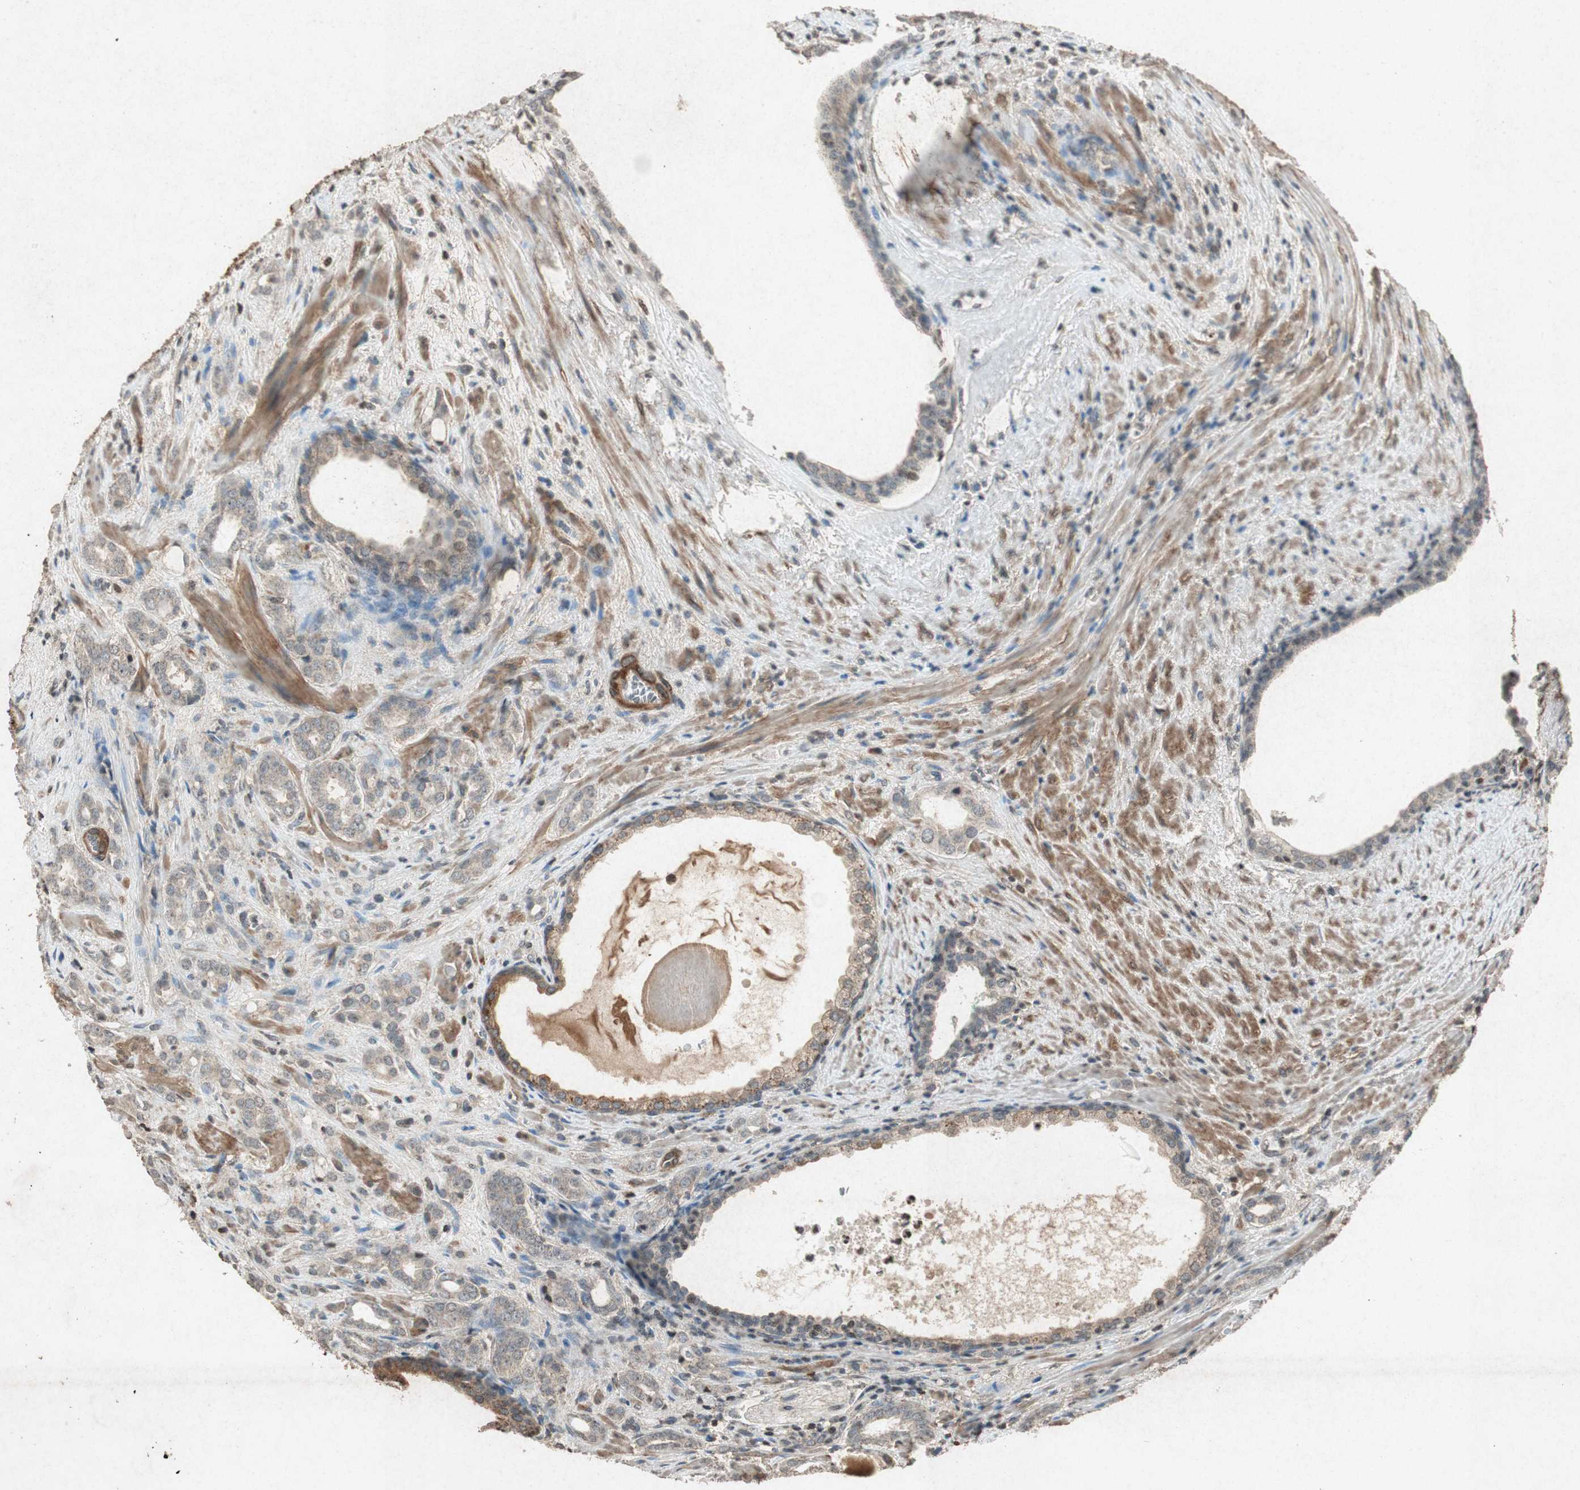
{"staining": {"intensity": "weak", "quantity": ">75%", "location": "cytoplasmic/membranous"}, "tissue": "prostate cancer", "cell_type": "Tumor cells", "image_type": "cancer", "snomed": [{"axis": "morphology", "description": "Adenocarcinoma, High grade"}, {"axis": "topography", "description": "Prostate"}], "caption": "Protein staining reveals weak cytoplasmic/membranous staining in approximately >75% of tumor cells in prostate cancer (high-grade adenocarcinoma).", "gene": "PRKG1", "patient": {"sex": "male", "age": 64}}